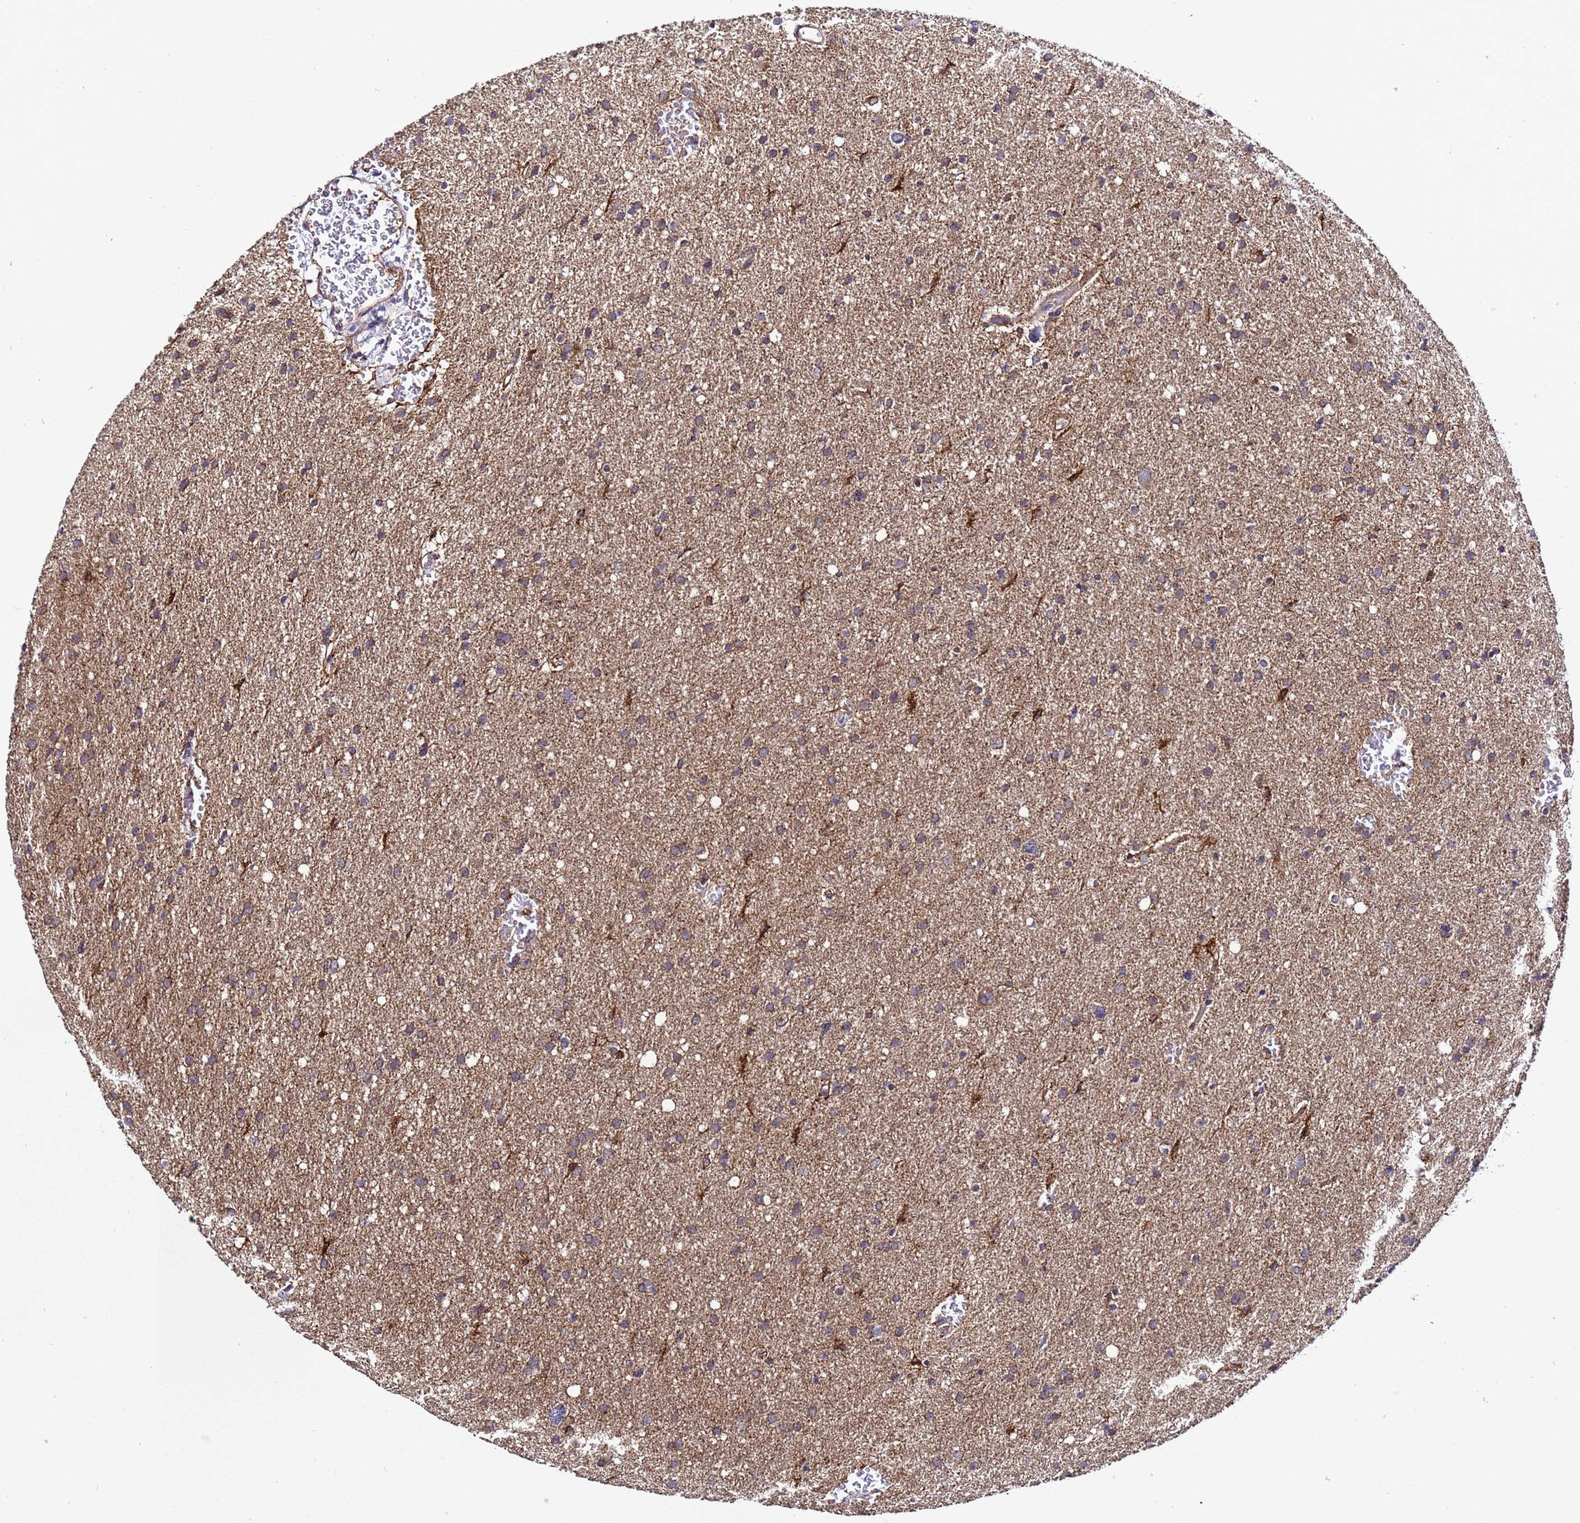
{"staining": {"intensity": "weak", "quantity": ">75%", "location": "cytoplasmic/membranous"}, "tissue": "glioma", "cell_type": "Tumor cells", "image_type": "cancer", "snomed": [{"axis": "morphology", "description": "Glioma, malignant, High grade"}, {"axis": "topography", "description": "Cerebral cortex"}], "caption": "This image shows immunohistochemistry staining of human malignant glioma (high-grade), with low weak cytoplasmic/membranous positivity in approximately >75% of tumor cells.", "gene": "PLXDC2", "patient": {"sex": "female", "age": 36}}